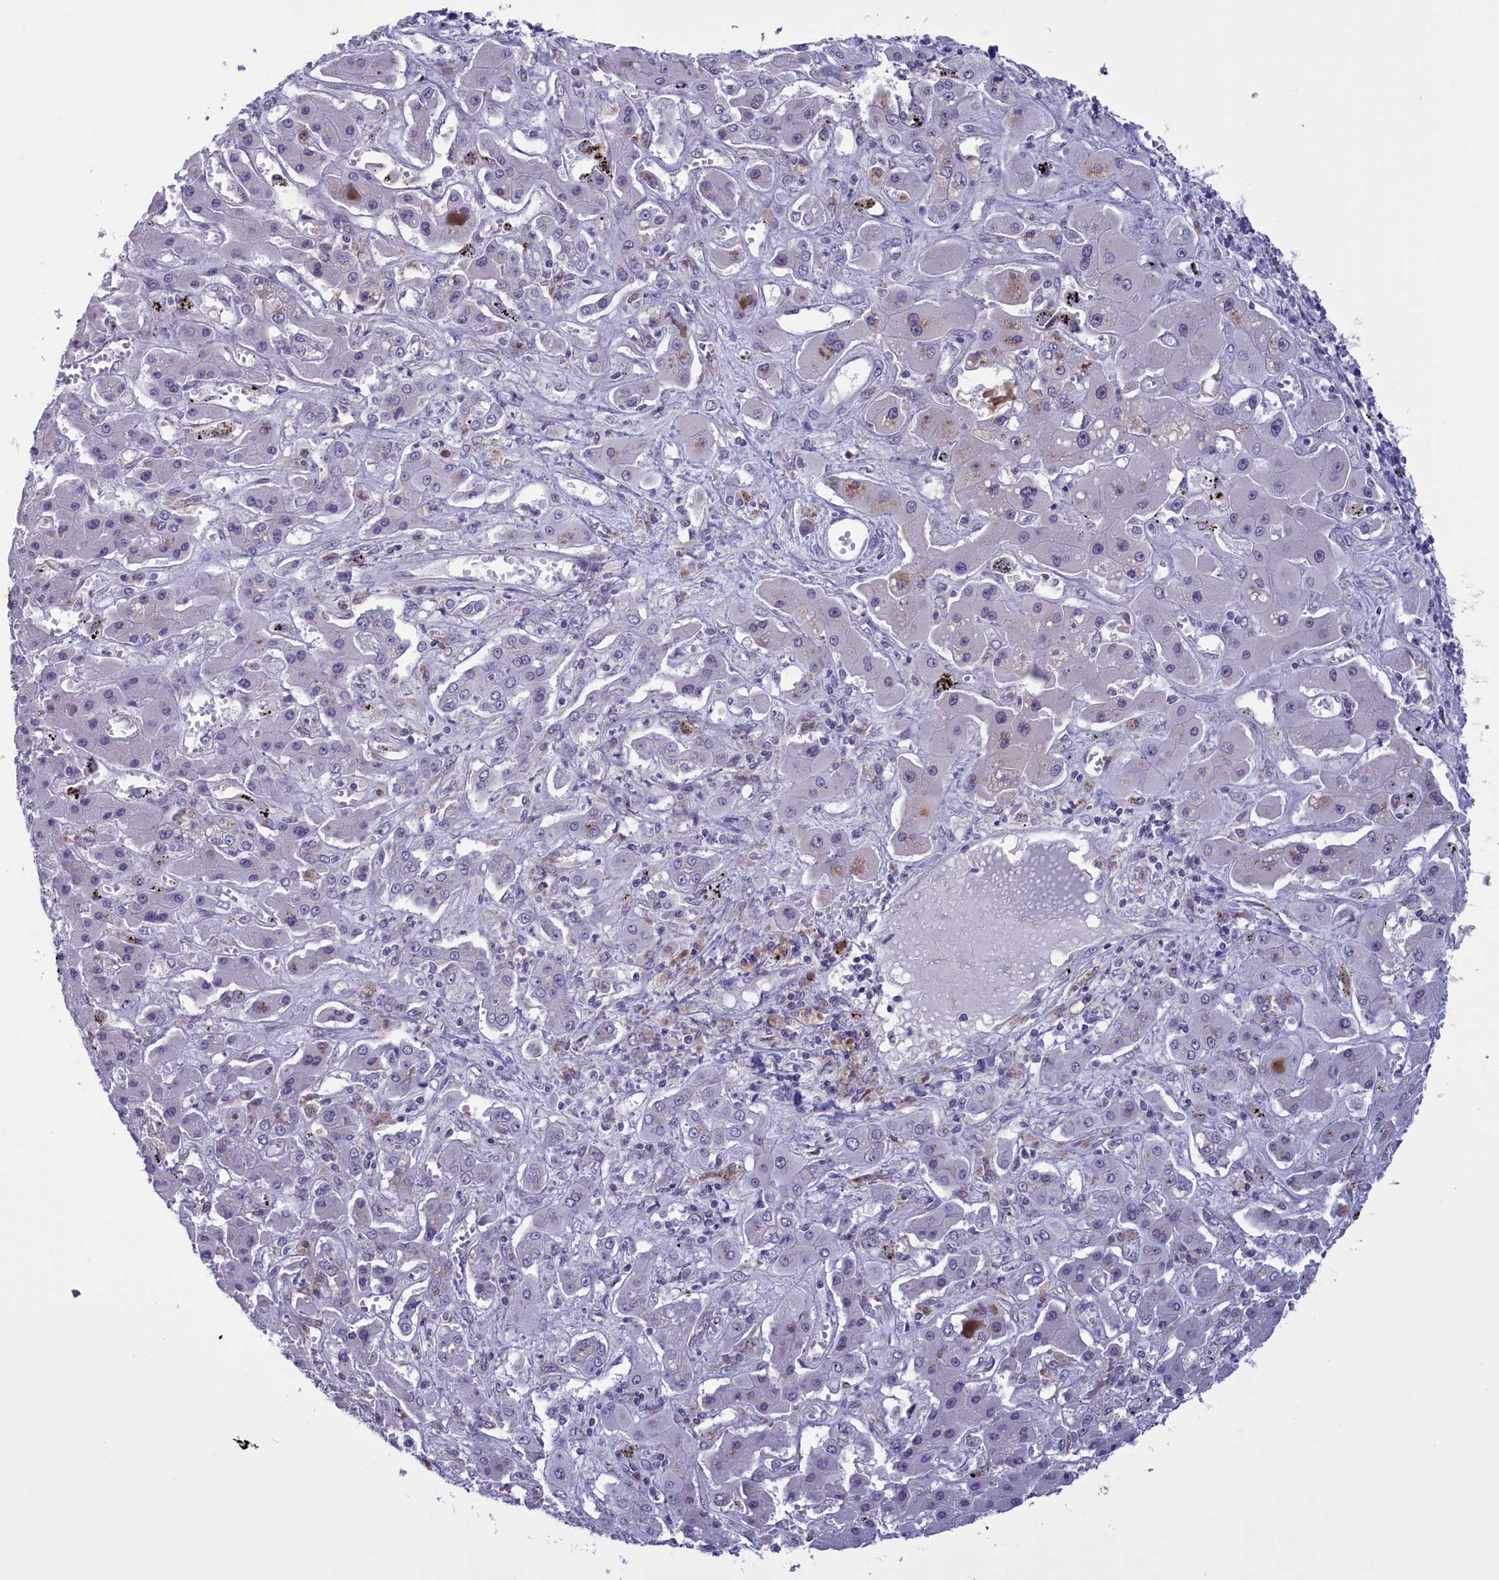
{"staining": {"intensity": "negative", "quantity": "none", "location": "none"}, "tissue": "liver cancer", "cell_type": "Tumor cells", "image_type": "cancer", "snomed": [{"axis": "morphology", "description": "Cholangiocarcinoma"}, {"axis": "topography", "description": "Liver"}], "caption": "Liver cancer stained for a protein using immunohistochemistry (IHC) shows no staining tumor cells.", "gene": "PARS2", "patient": {"sex": "male", "age": 67}}